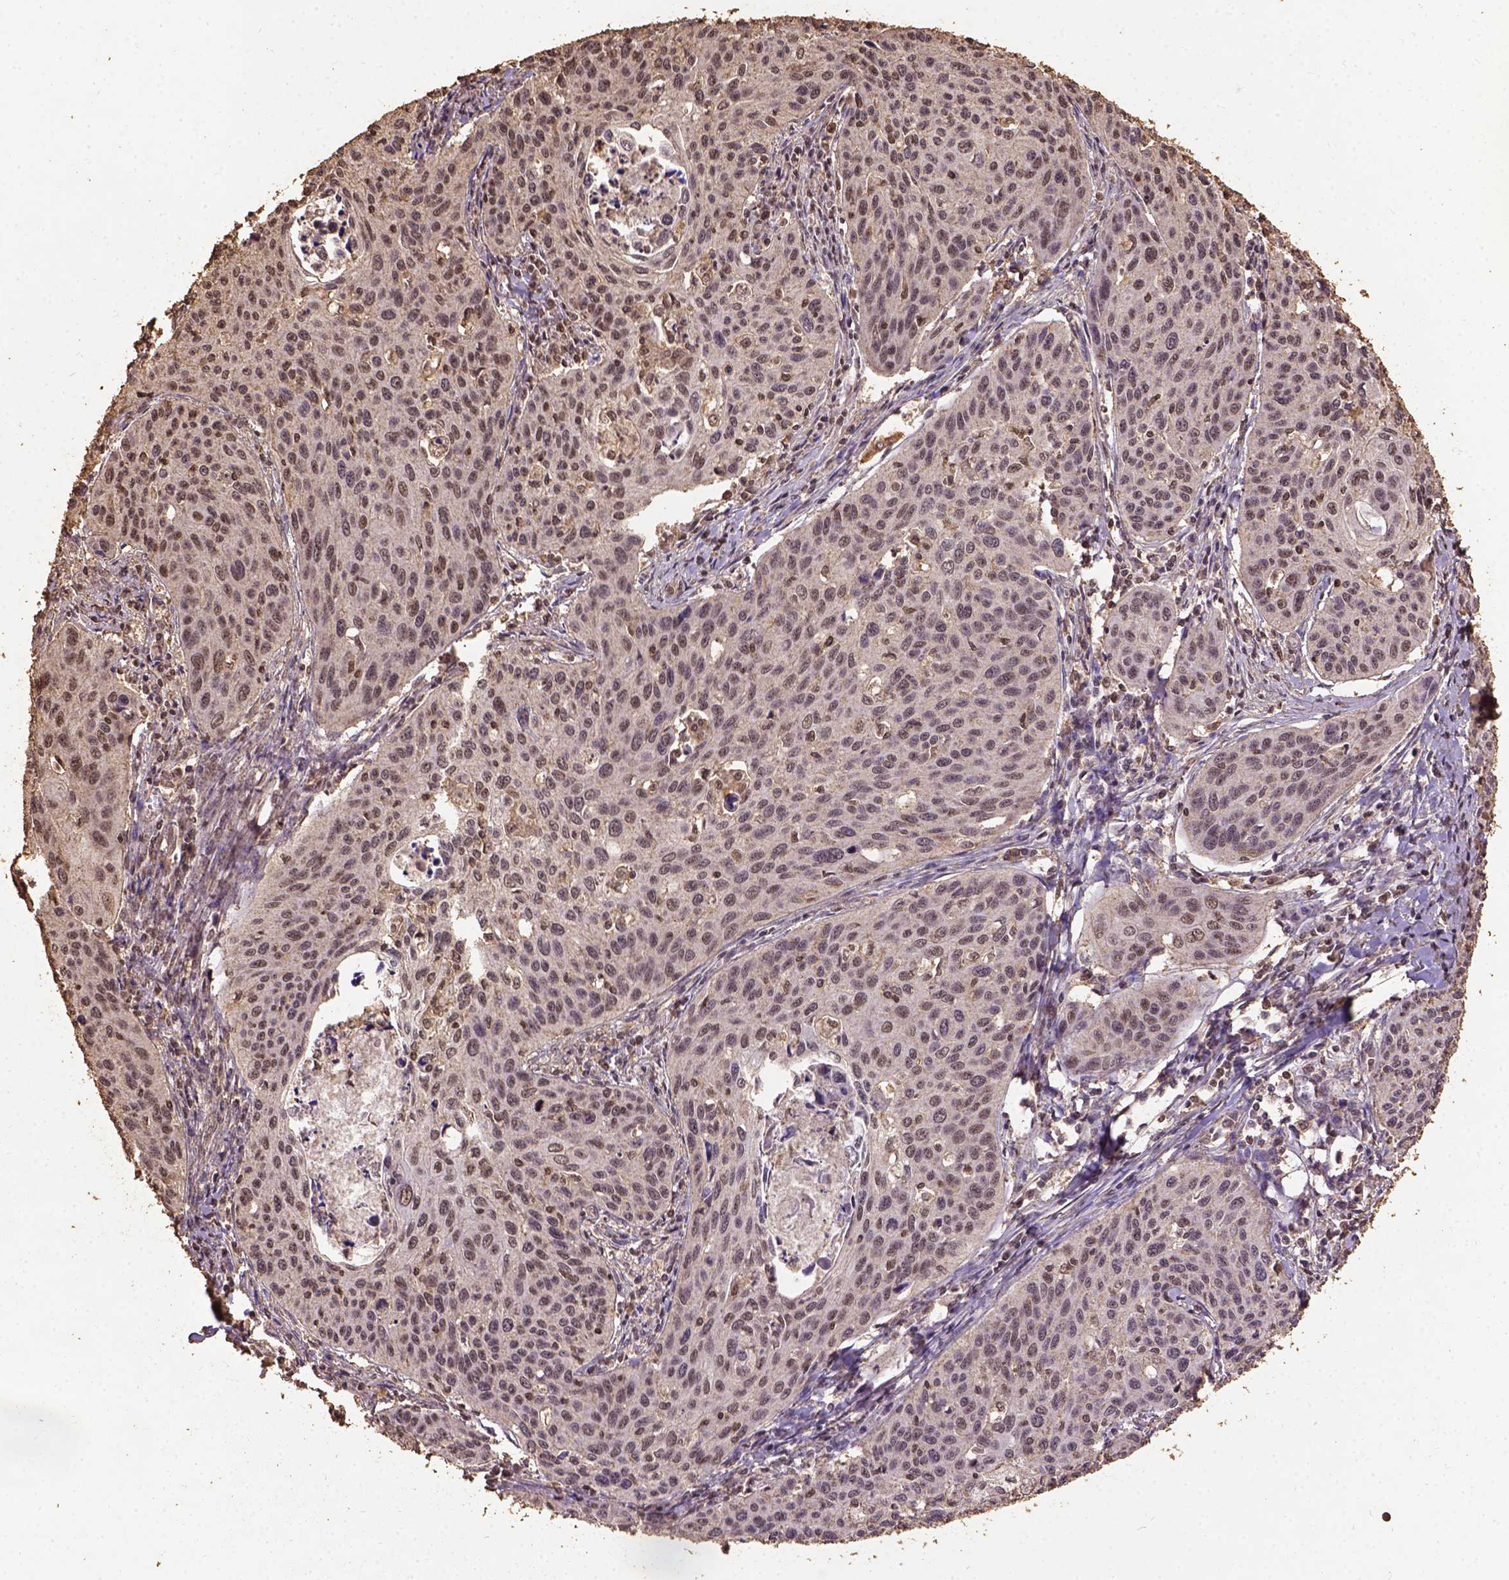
{"staining": {"intensity": "weak", "quantity": "25%-75%", "location": "nuclear"}, "tissue": "cervical cancer", "cell_type": "Tumor cells", "image_type": "cancer", "snomed": [{"axis": "morphology", "description": "Squamous cell carcinoma, NOS"}, {"axis": "topography", "description": "Cervix"}], "caption": "A brown stain shows weak nuclear expression of a protein in human cervical squamous cell carcinoma tumor cells.", "gene": "NACC1", "patient": {"sex": "female", "age": 31}}